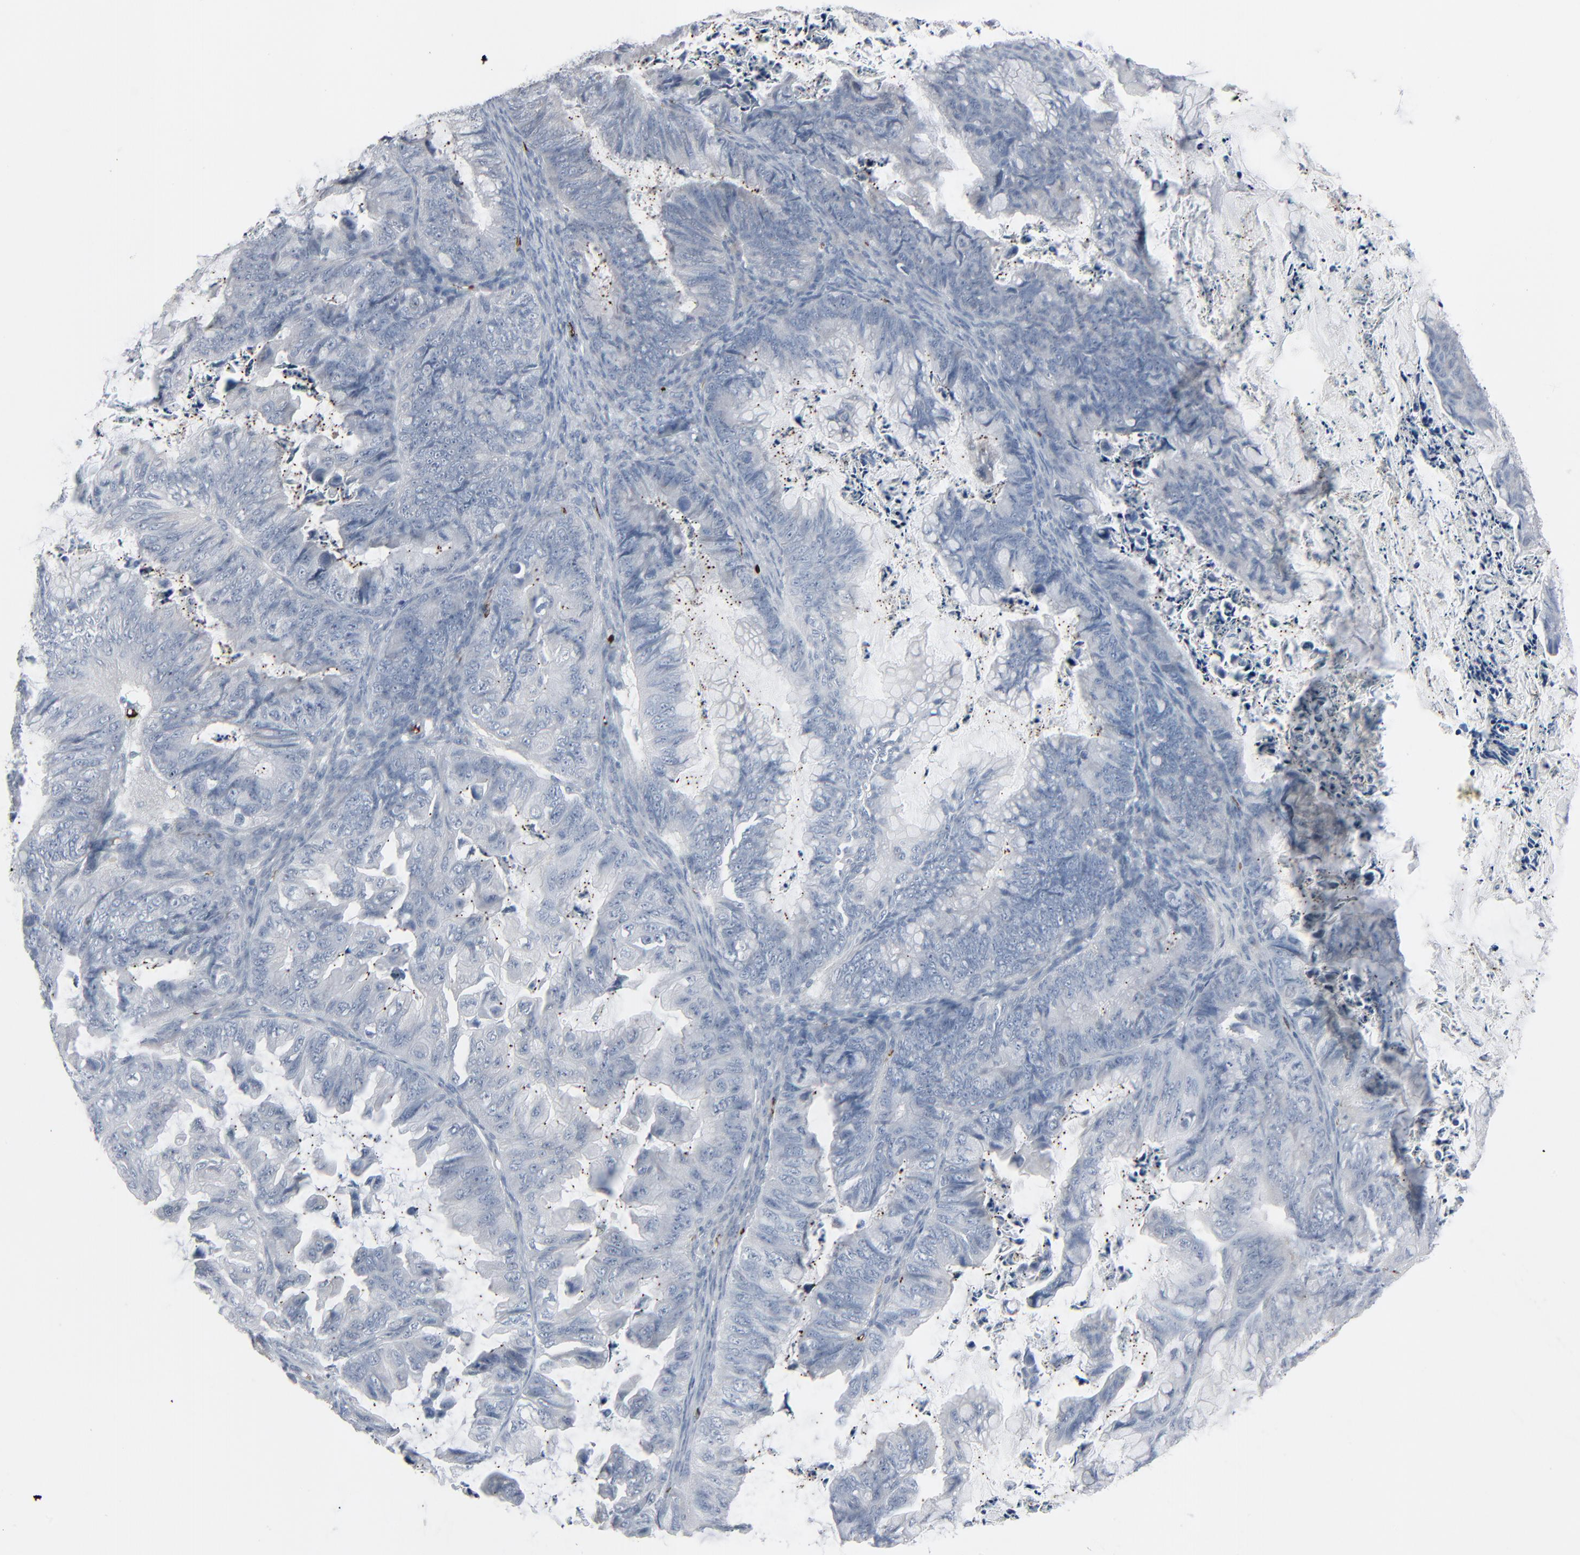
{"staining": {"intensity": "negative", "quantity": "none", "location": "none"}, "tissue": "ovarian cancer", "cell_type": "Tumor cells", "image_type": "cancer", "snomed": [{"axis": "morphology", "description": "Cystadenocarcinoma, mucinous, NOS"}, {"axis": "topography", "description": "Ovary"}], "caption": "High power microscopy micrograph of an IHC photomicrograph of ovarian cancer (mucinous cystadenocarcinoma), revealing no significant expression in tumor cells. The staining is performed using DAB (3,3'-diaminobenzidine) brown chromogen with nuclei counter-stained in using hematoxylin.", "gene": "SAGE1", "patient": {"sex": "female", "age": 36}}